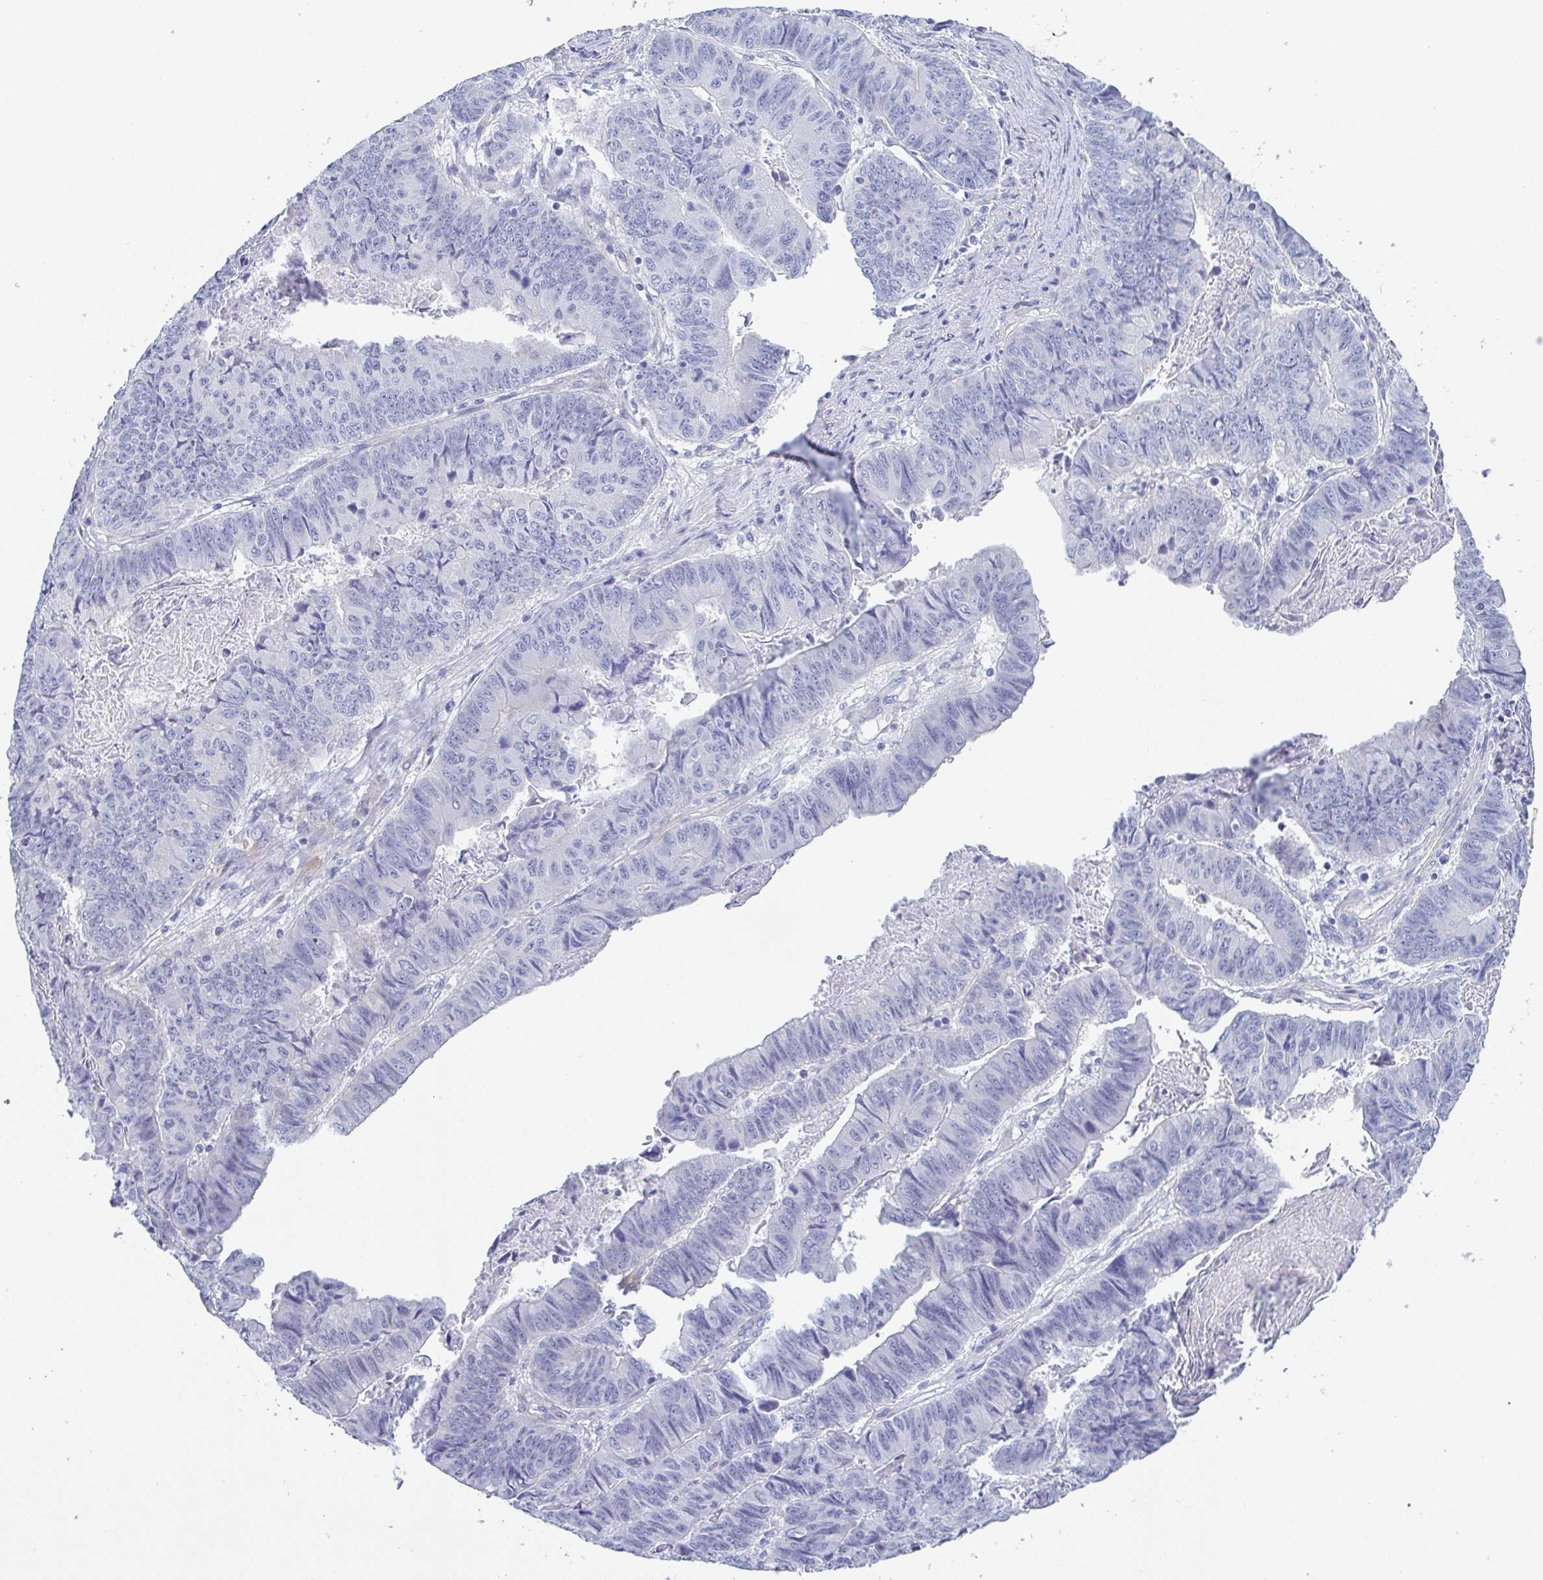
{"staining": {"intensity": "negative", "quantity": "none", "location": "none"}, "tissue": "stomach cancer", "cell_type": "Tumor cells", "image_type": "cancer", "snomed": [{"axis": "morphology", "description": "Adenocarcinoma, NOS"}, {"axis": "topography", "description": "Stomach, lower"}], "caption": "Immunohistochemistry (IHC) histopathology image of human adenocarcinoma (stomach) stained for a protein (brown), which reveals no positivity in tumor cells.", "gene": "DYNC1I1", "patient": {"sex": "male", "age": 77}}